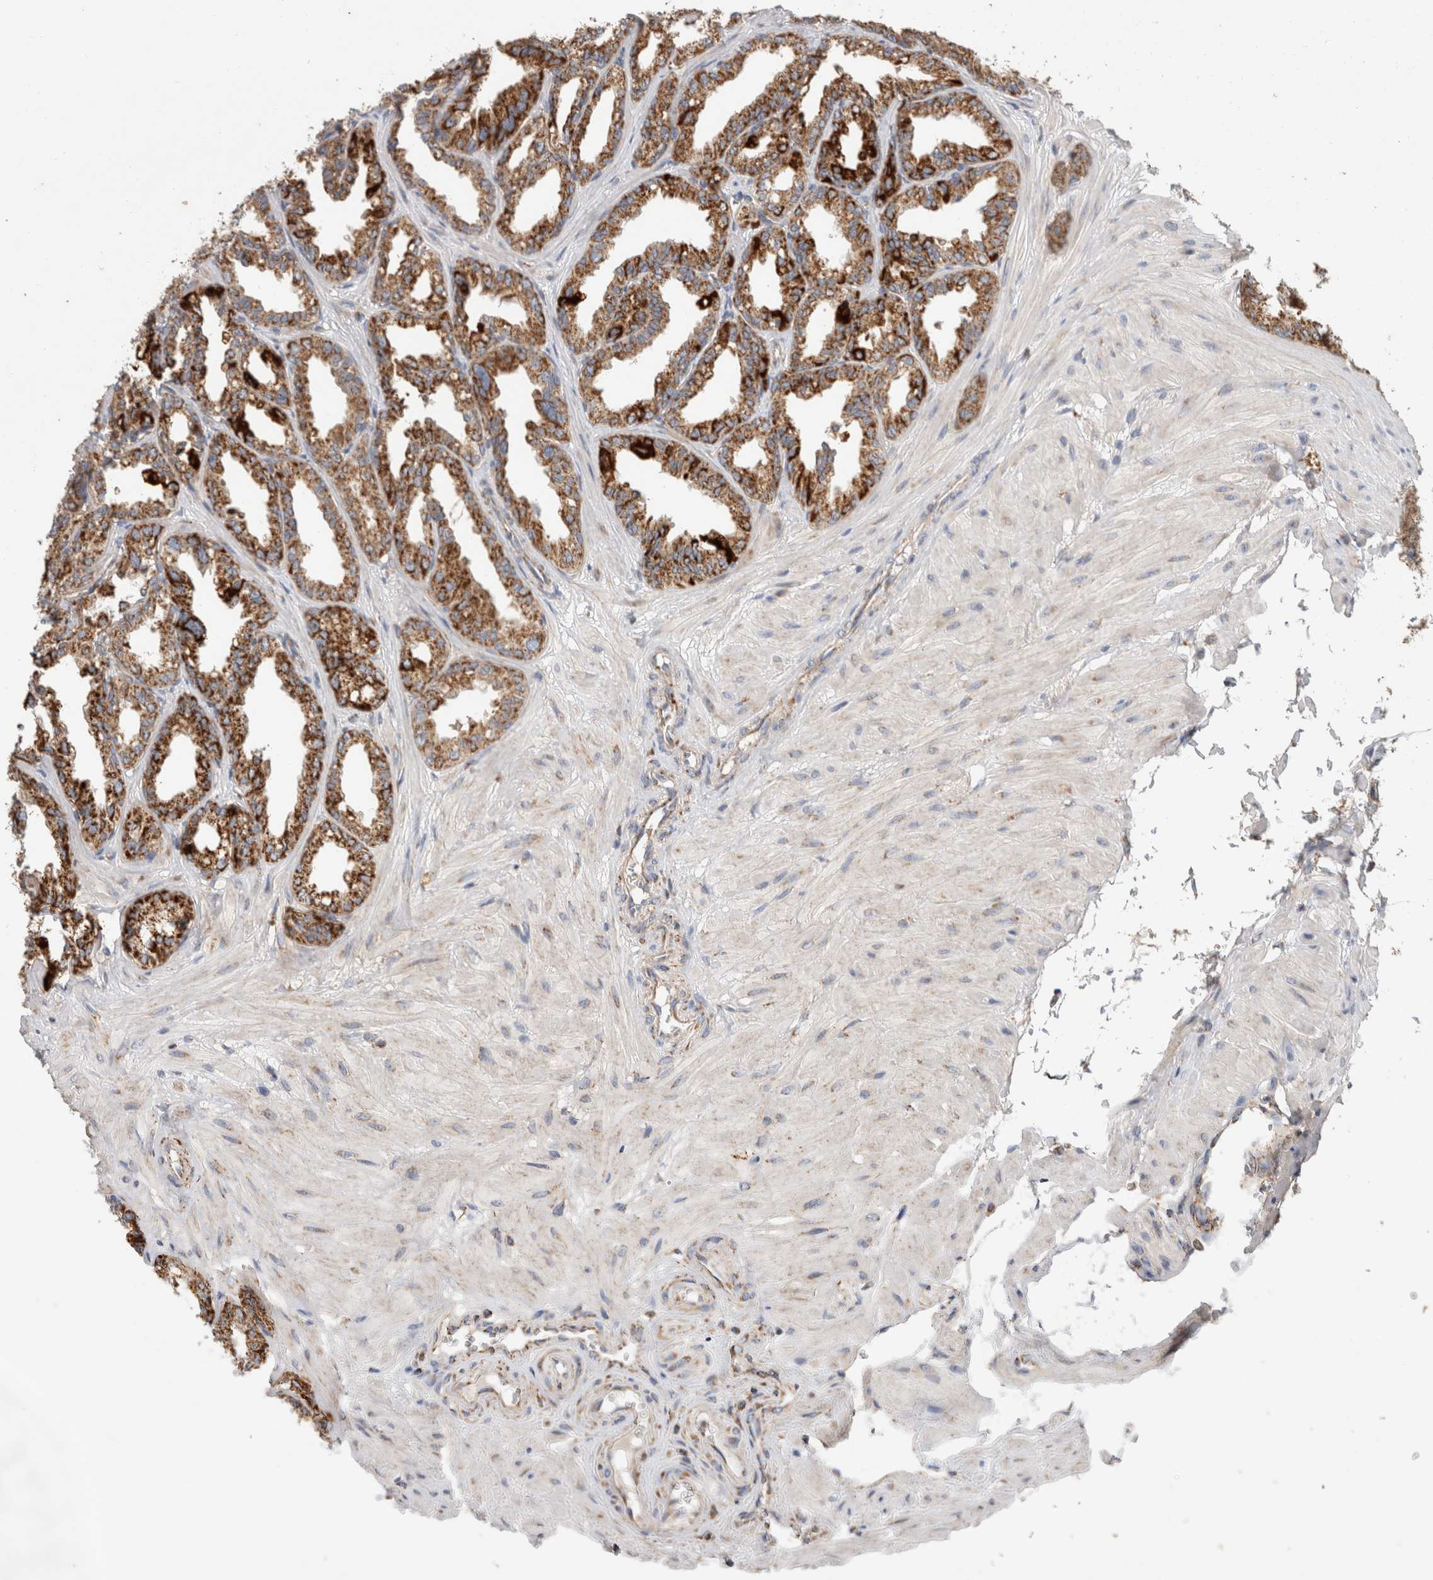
{"staining": {"intensity": "strong", "quantity": ">75%", "location": "cytoplasmic/membranous"}, "tissue": "seminal vesicle", "cell_type": "Glandular cells", "image_type": "normal", "snomed": [{"axis": "morphology", "description": "Normal tissue, NOS"}, {"axis": "topography", "description": "Prostate"}, {"axis": "topography", "description": "Seminal veicle"}], "caption": "Benign seminal vesicle reveals strong cytoplasmic/membranous positivity in about >75% of glandular cells, visualized by immunohistochemistry.", "gene": "IARS2", "patient": {"sex": "male", "age": 51}}